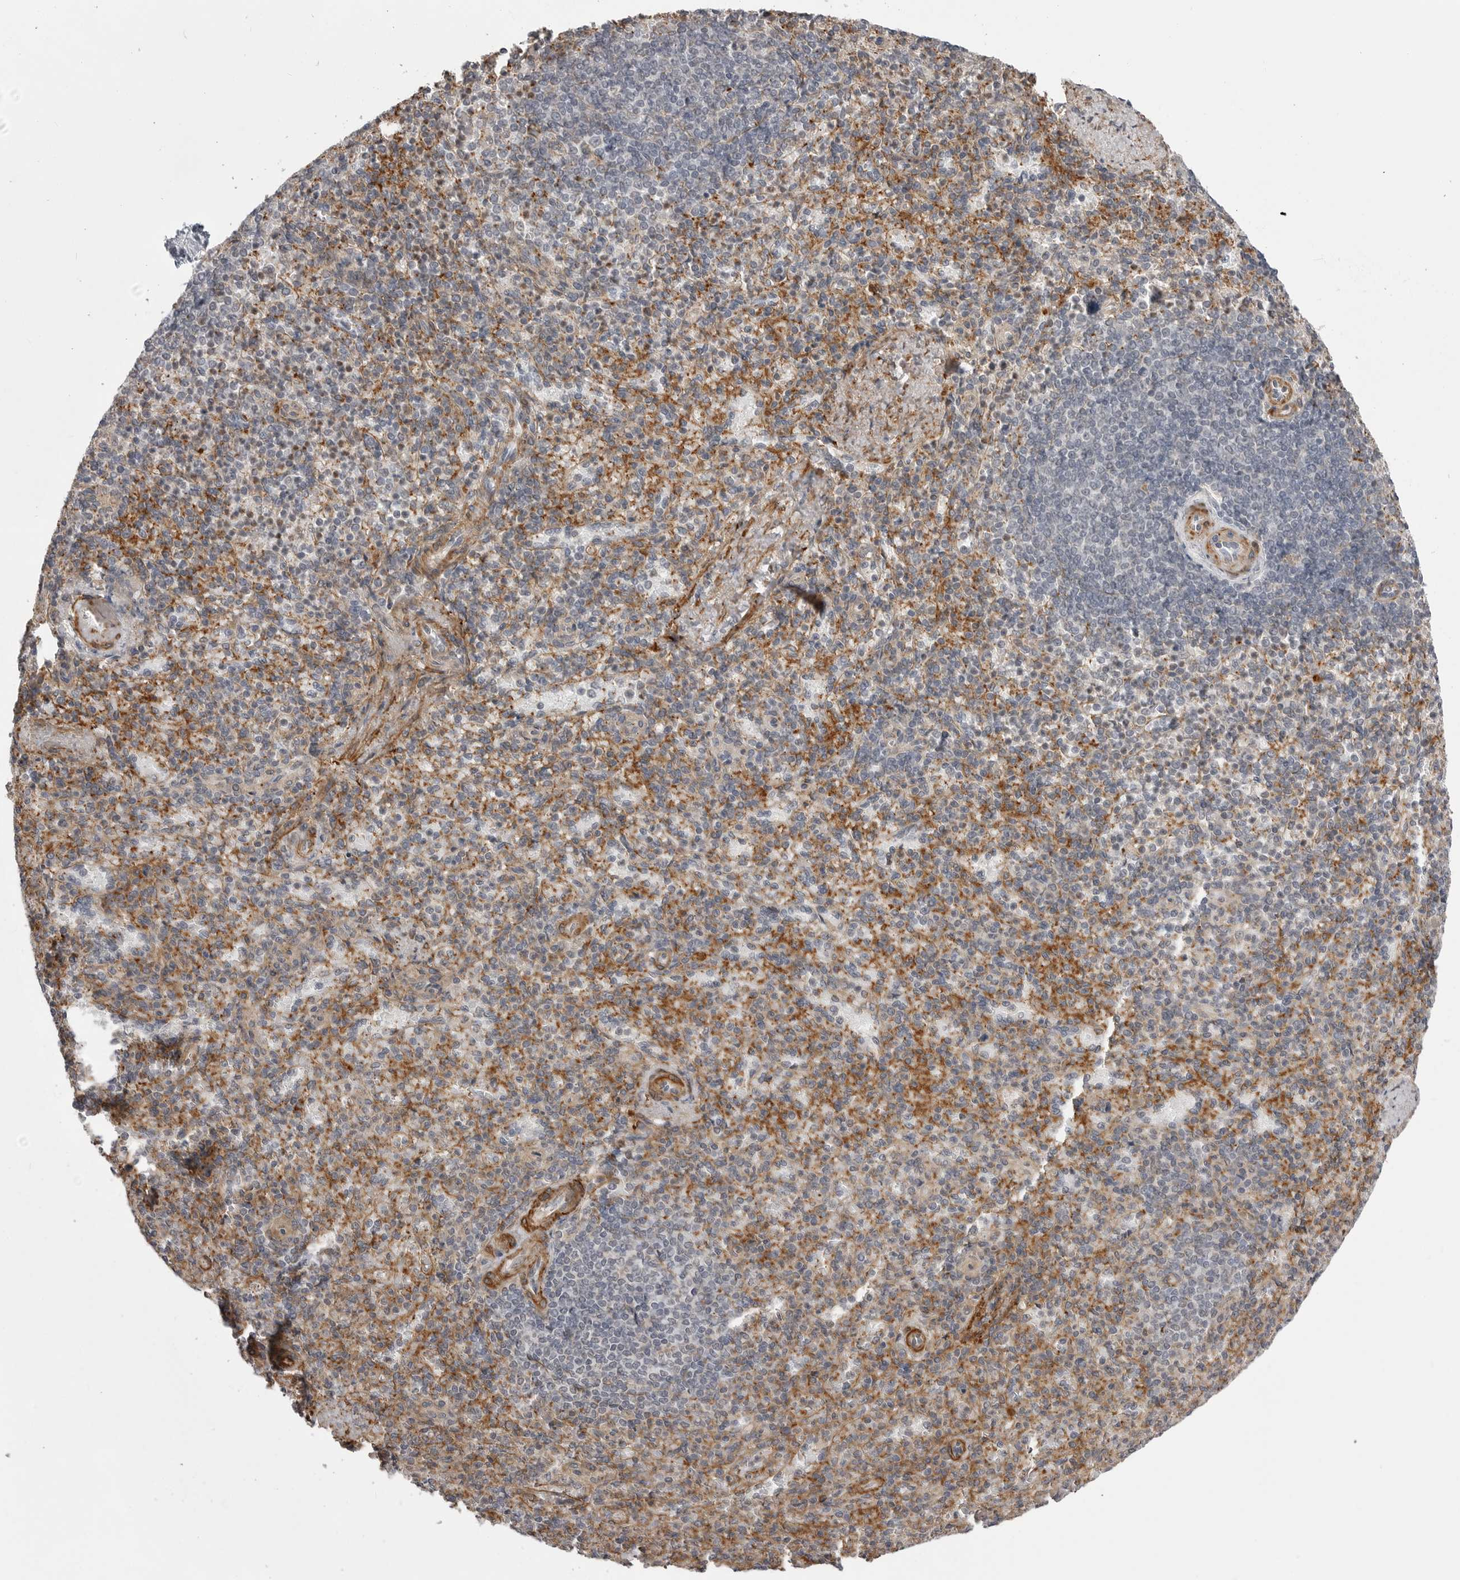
{"staining": {"intensity": "negative", "quantity": "none", "location": "none"}, "tissue": "spleen", "cell_type": "Cells in red pulp", "image_type": "normal", "snomed": [{"axis": "morphology", "description": "Normal tissue, NOS"}, {"axis": "topography", "description": "Spleen"}], "caption": "The immunohistochemistry (IHC) photomicrograph has no significant positivity in cells in red pulp of spleen. (Immunohistochemistry (ihc), brightfield microscopy, high magnification).", "gene": "SCP2", "patient": {"sex": "female", "age": 74}}